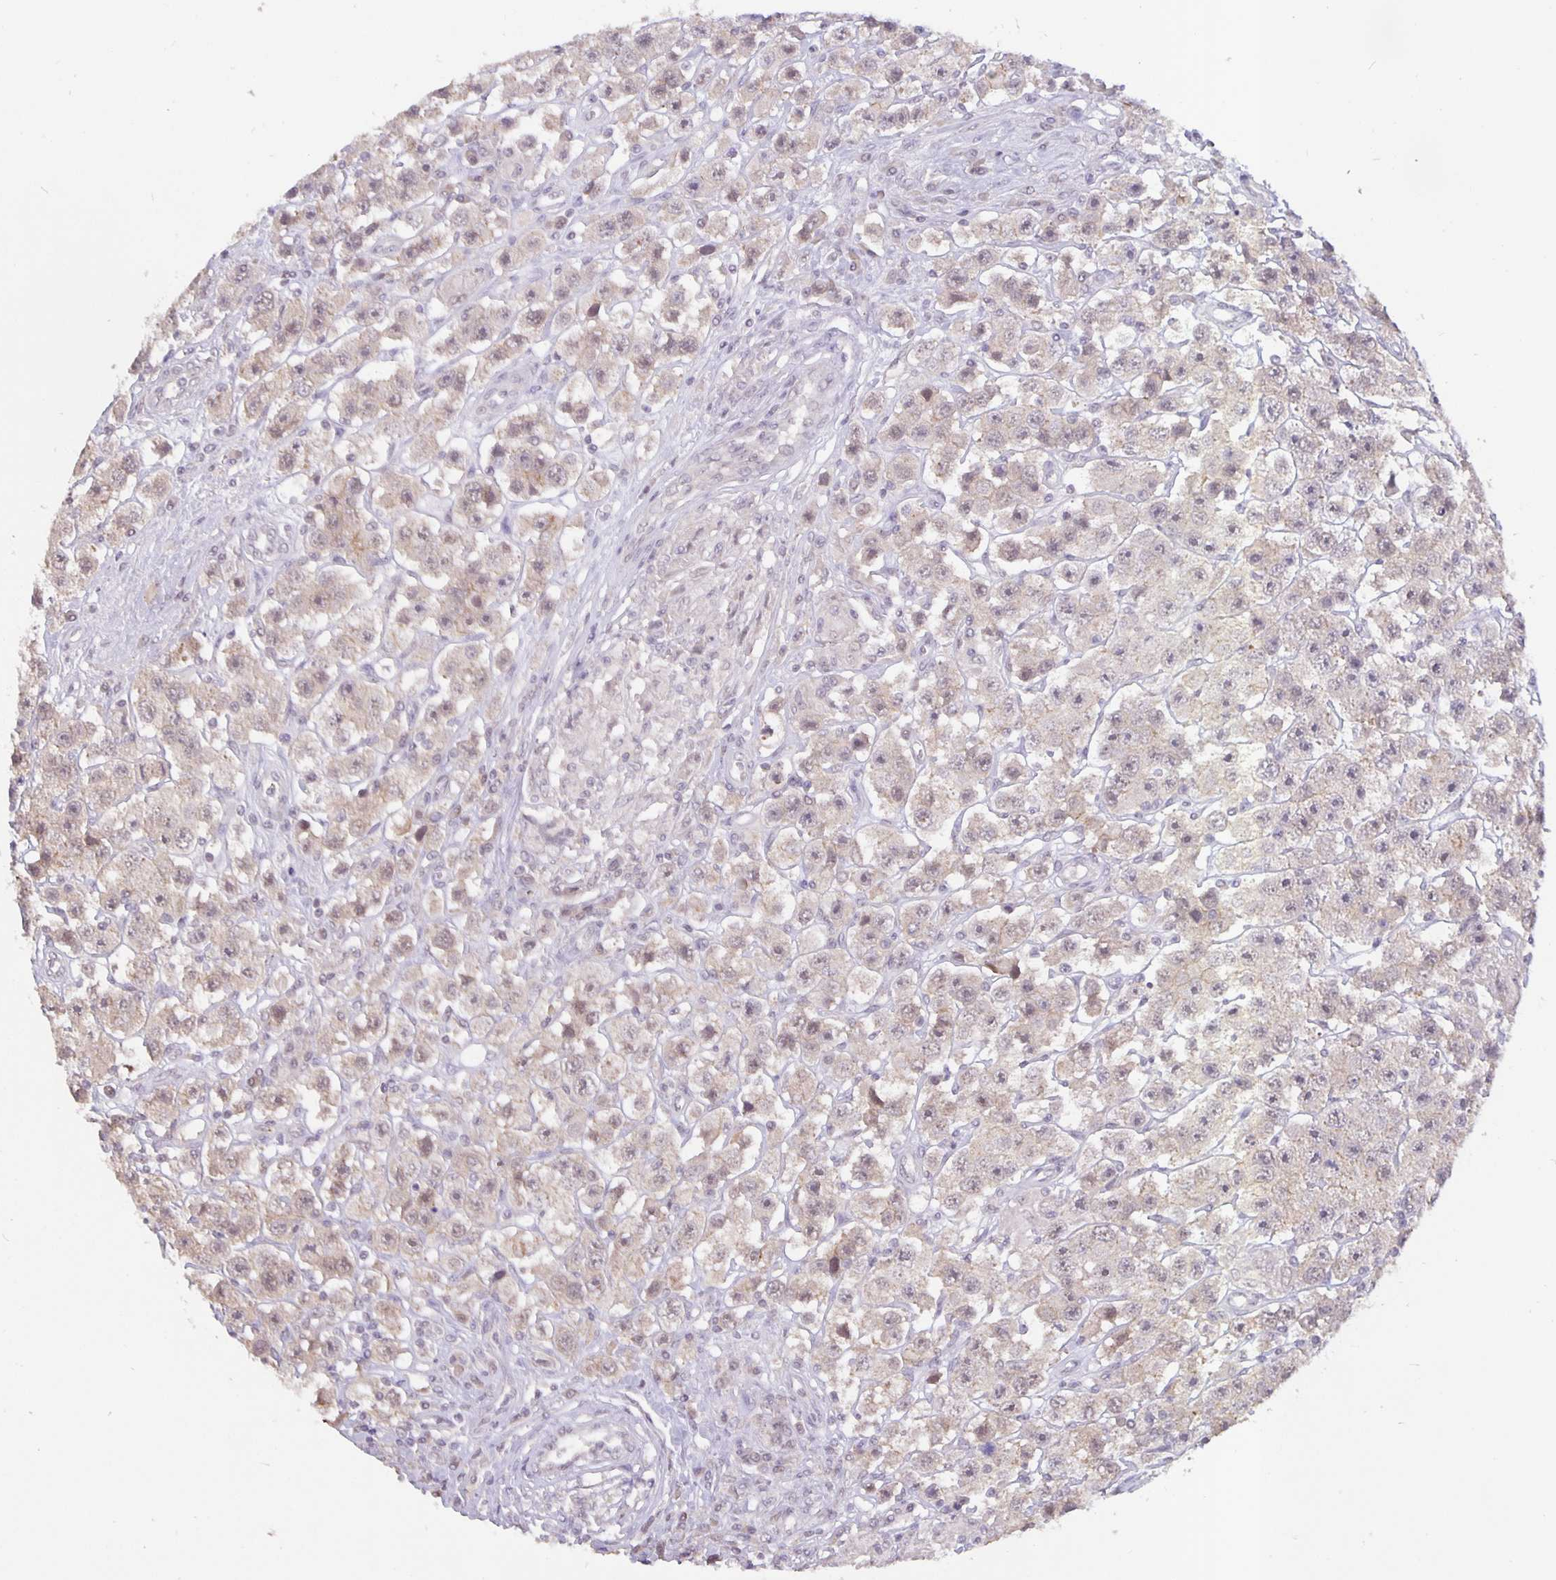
{"staining": {"intensity": "weak", "quantity": "25%-75%", "location": "cytoplasmic/membranous"}, "tissue": "testis cancer", "cell_type": "Tumor cells", "image_type": "cancer", "snomed": [{"axis": "morphology", "description": "Seminoma, NOS"}, {"axis": "topography", "description": "Testis"}], "caption": "A low amount of weak cytoplasmic/membranous expression is seen in approximately 25%-75% of tumor cells in testis cancer (seminoma) tissue.", "gene": "ARVCF", "patient": {"sex": "male", "age": 45}}